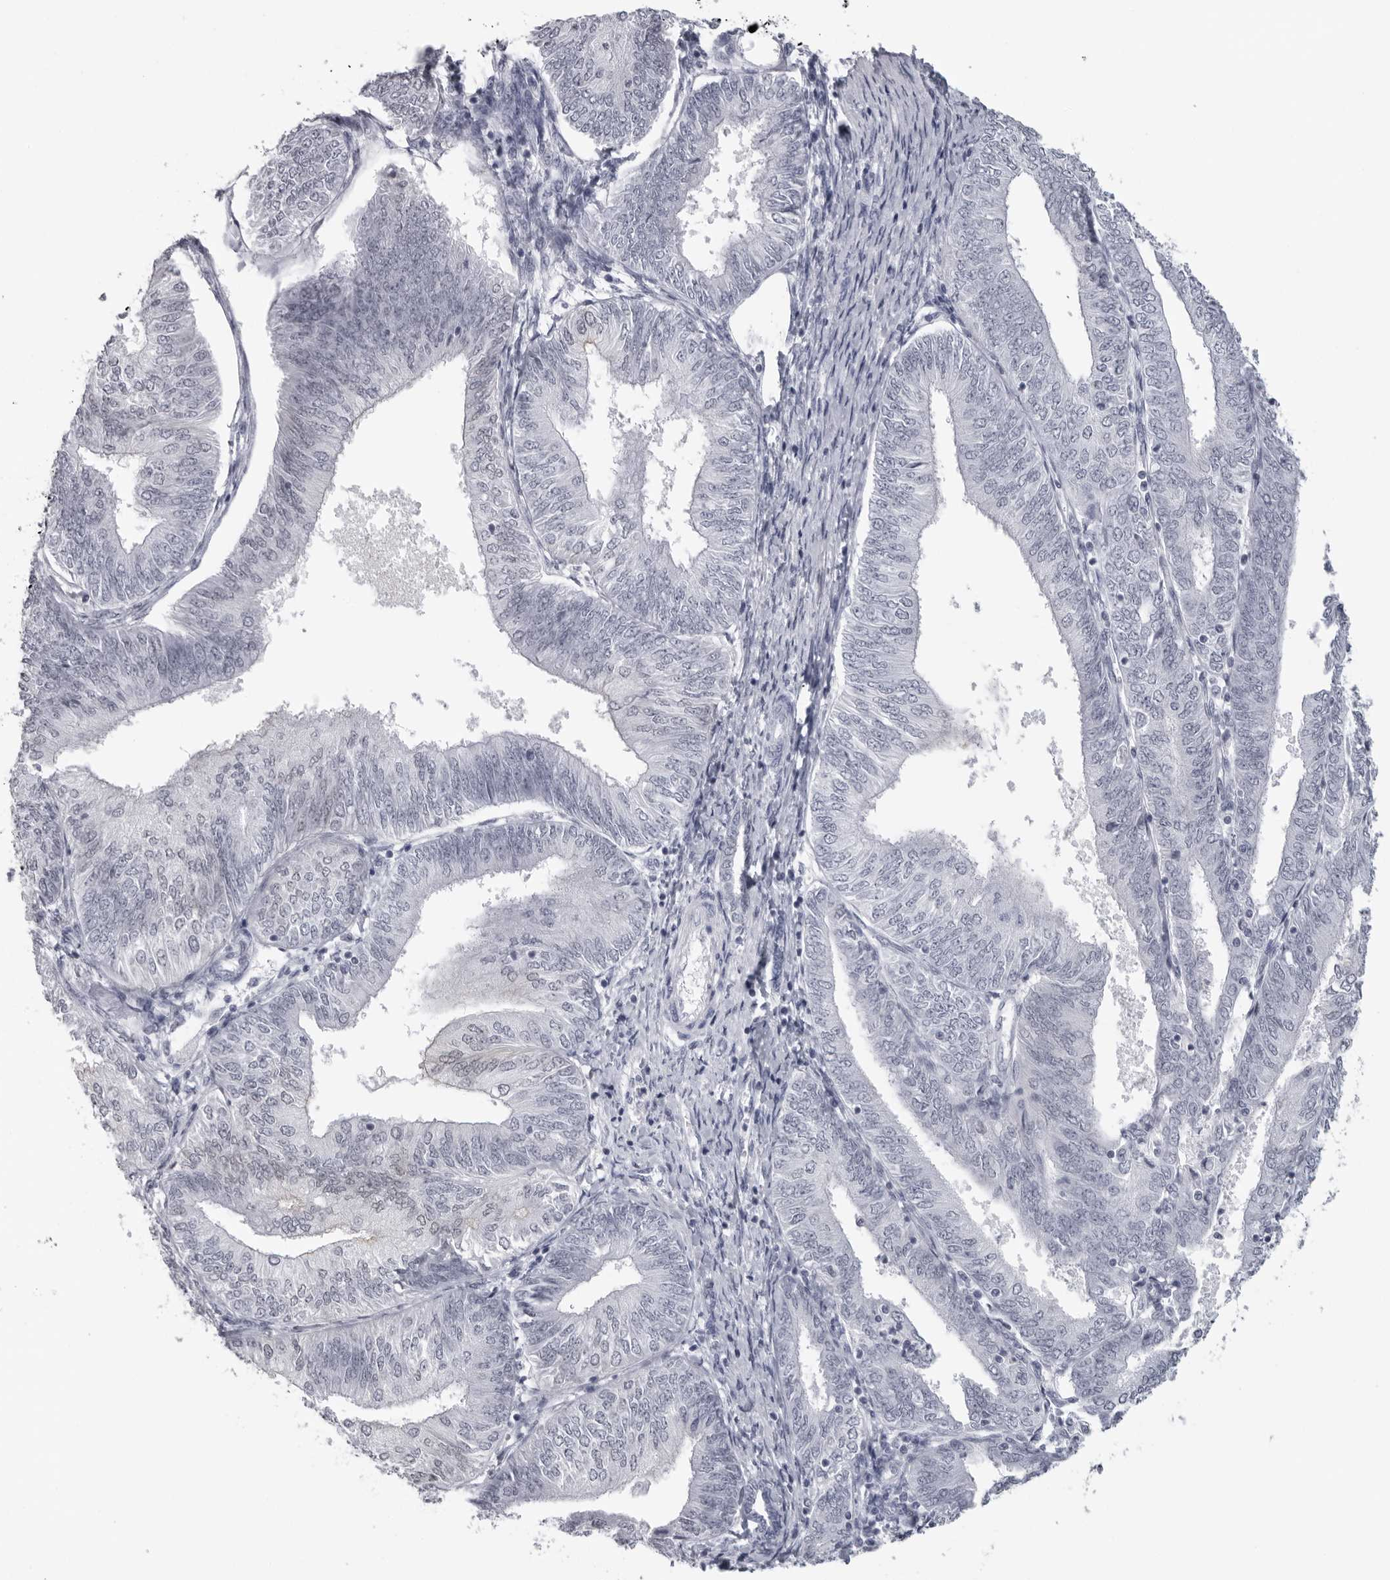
{"staining": {"intensity": "negative", "quantity": "none", "location": "none"}, "tissue": "endometrial cancer", "cell_type": "Tumor cells", "image_type": "cancer", "snomed": [{"axis": "morphology", "description": "Adenocarcinoma, NOS"}, {"axis": "topography", "description": "Endometrium"}], "caption": "Endometrial adenocarcinoma stained for a protein using immunohistochemistry demonstrates no expression tumor cells.", "gene": "ESPN", "patient": {"sex": "female", "age": 58}}